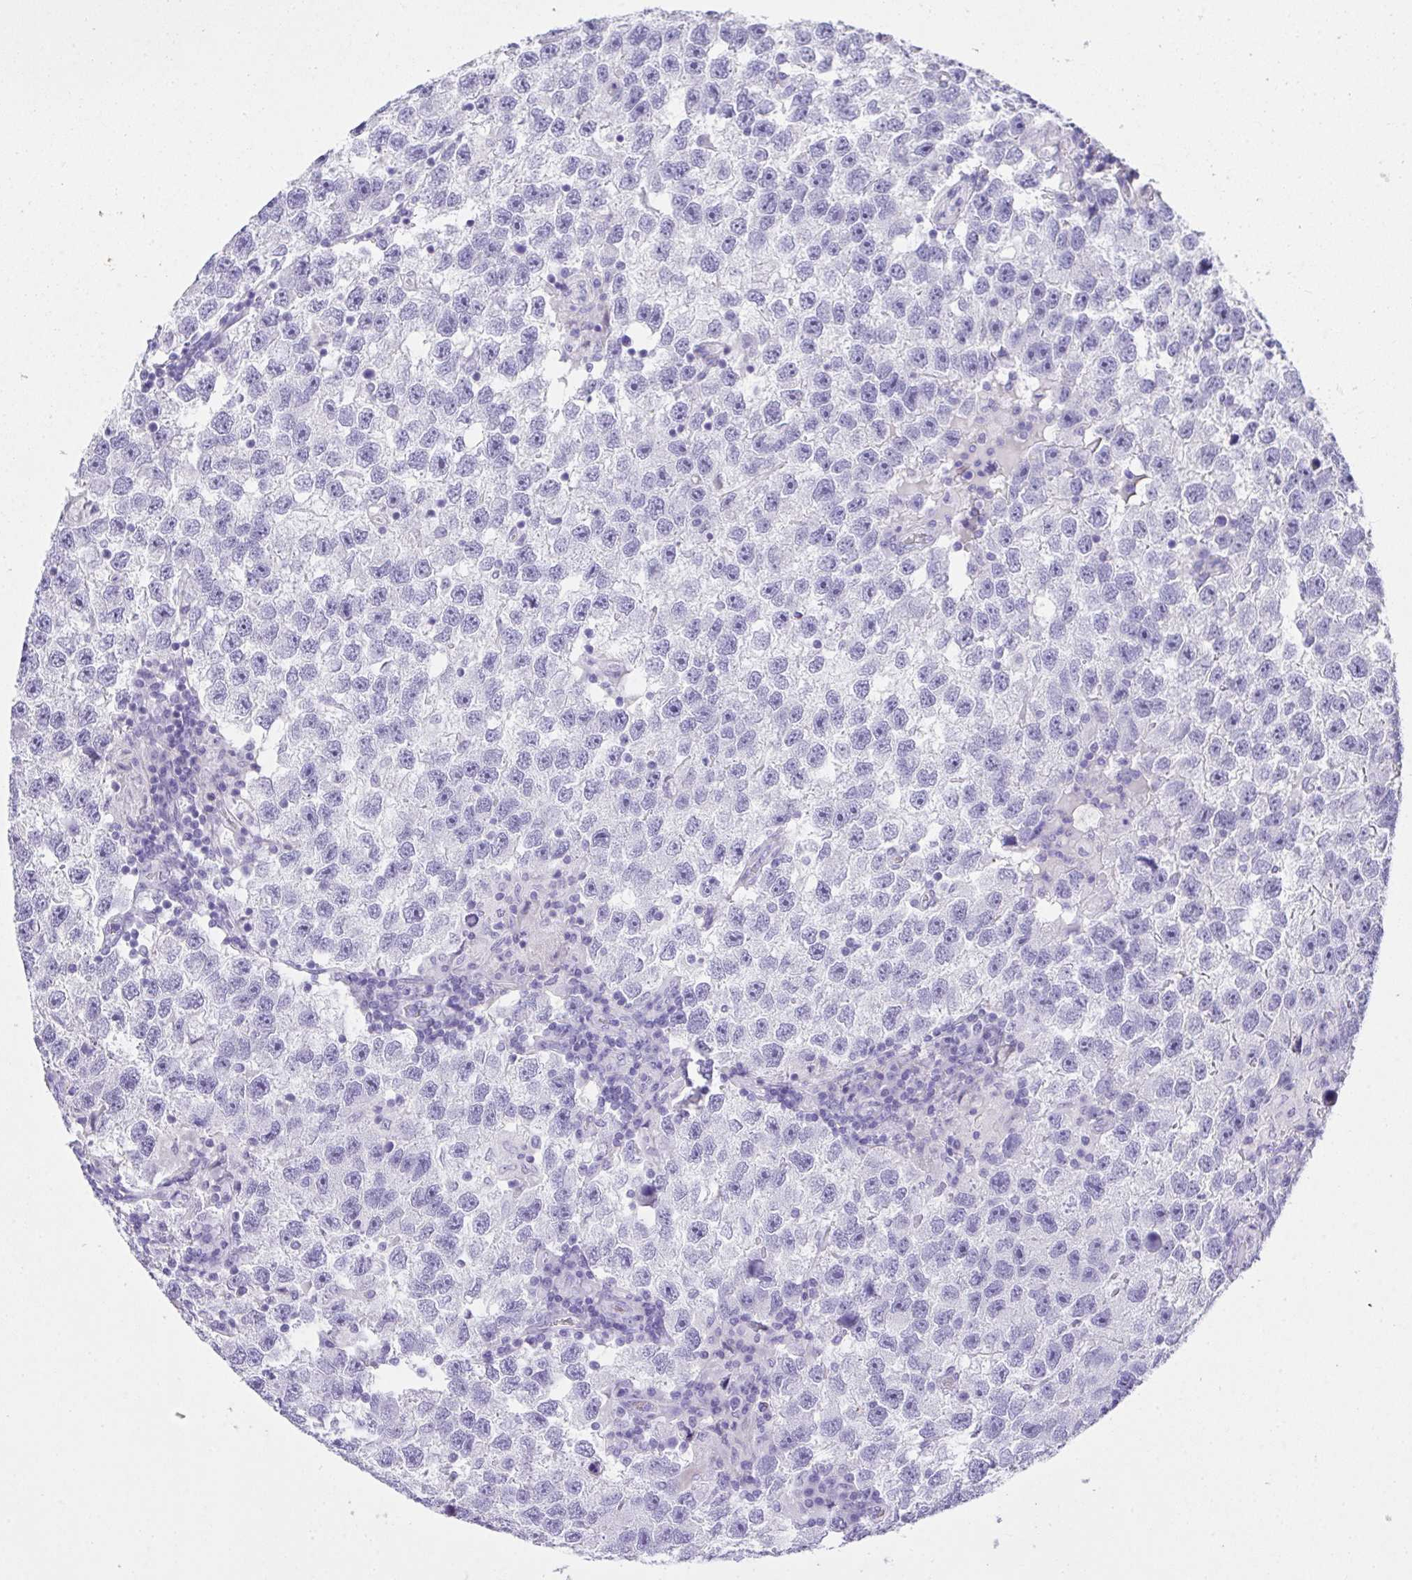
{"staining": {"intensity": "negative", "quantity": "none", "location": "none"}, "tissue": "testis cancer", "cell_type": "Tumor cells", "image_type": "cancer", "snomed": [{"axis": "morphology", "description": "Seminoma, NOS"}, {"axis": "topography", "description": "Testis"}], "caption": "Immunohistochemistry (IHC) micrograph of neoplastic tissue: testis seminoma stained with DAB reveals no significant protein staining in tumor cells. Brightfield microscopy of immunohistochemistry (IHC) stained with DAB (3,3'-diaminobenzidine) (brown) and hematoxylin (blue), captured at high magnification.", "gene": "AVIL", "patient": {"sex": "male", "age": 26}}